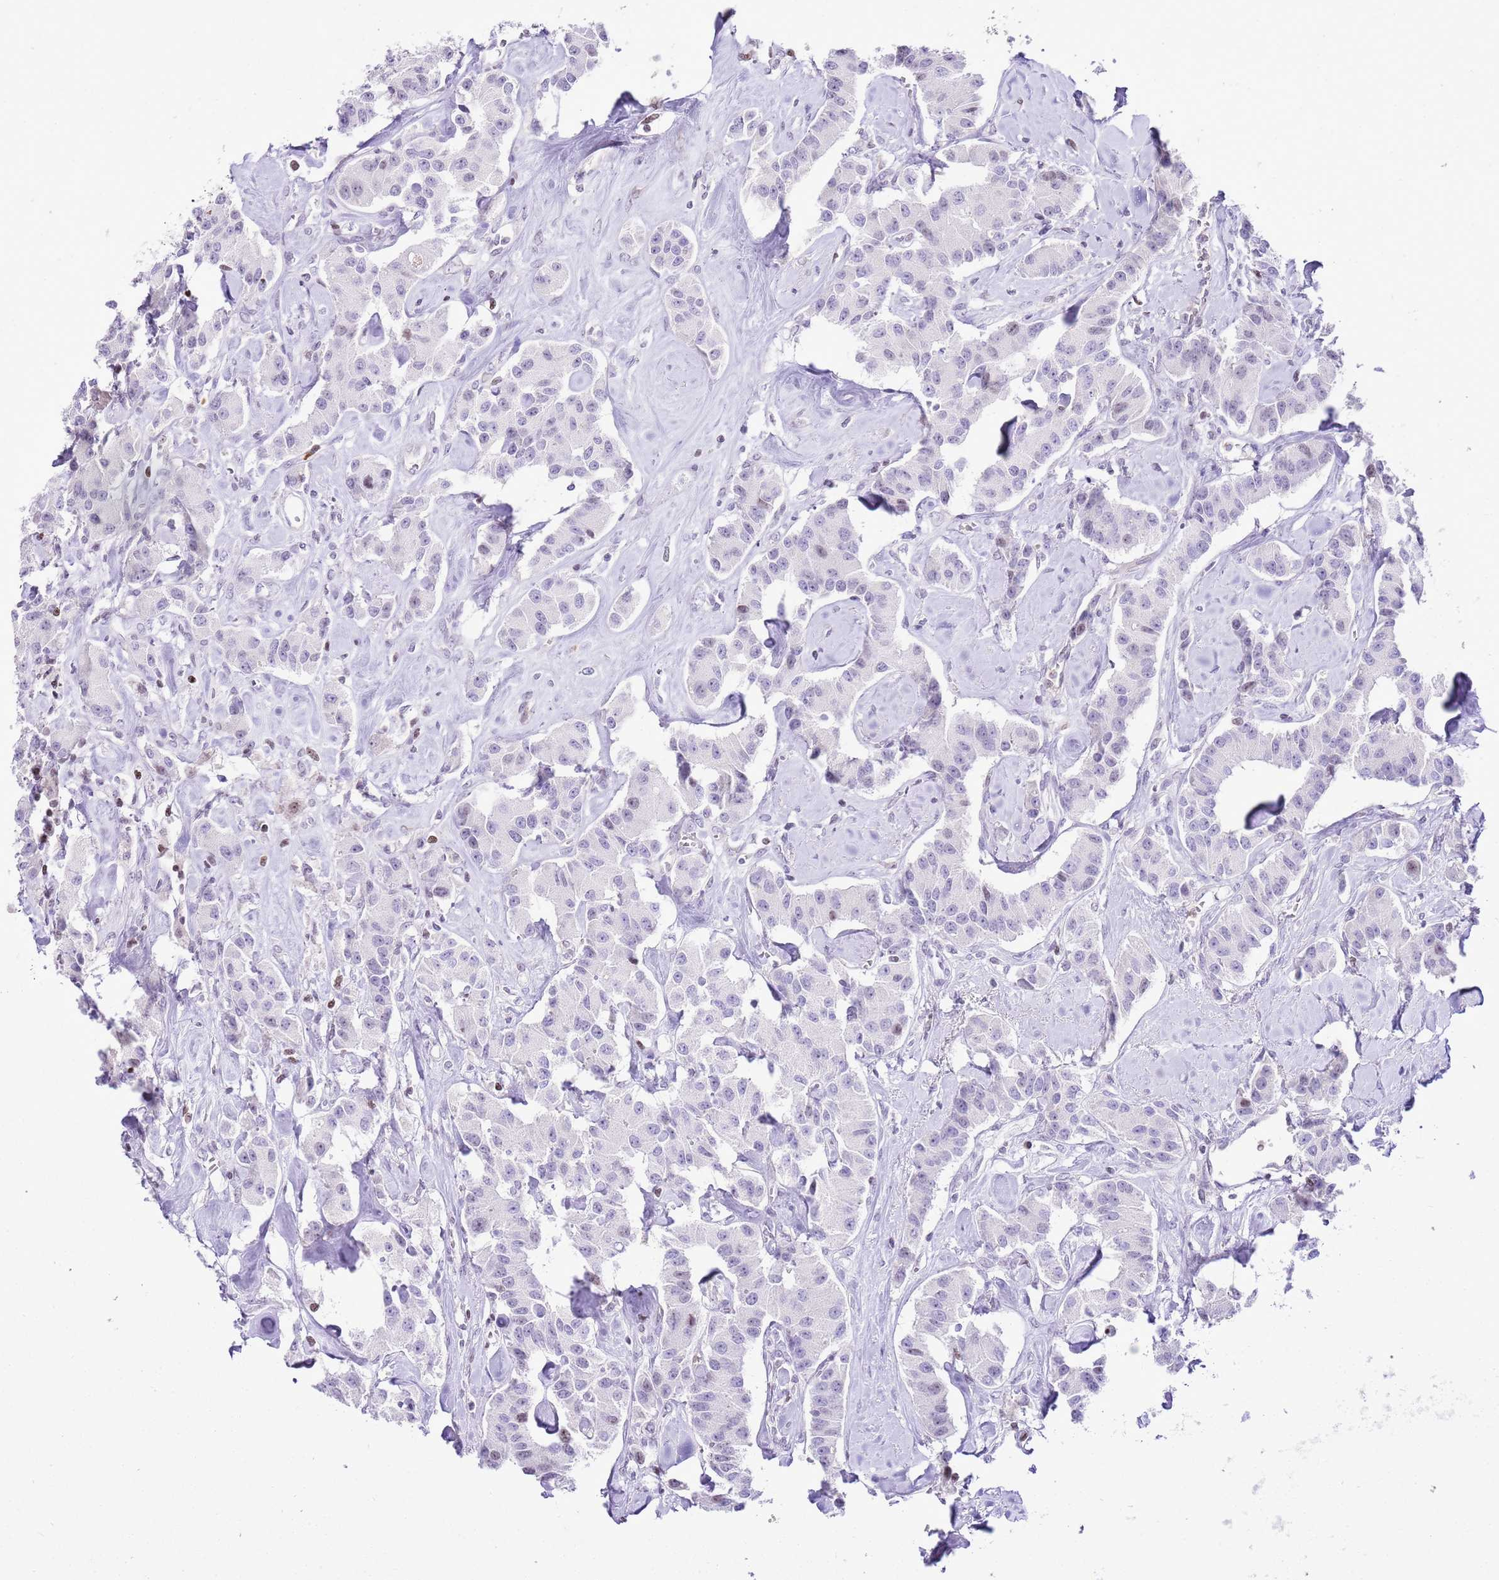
{"staining": {"intensity": "weak", "quantity": "<25%", "location": "nuclear"}, "tissue": "carcinoid", "cell_type": "Tumor cells", "image_type": "cancer", "snomed": [{"axis": "morphology", "description": "Carcinoid, malignant, NOS"}, {"axis": "topography", "description": "Pancreas"}], "caption": "This is an IHC image of human carcinoid. There is no positivity in tumor cells.", "gene": "PRR15", "patient": {"sex": "male", "age": 41}}